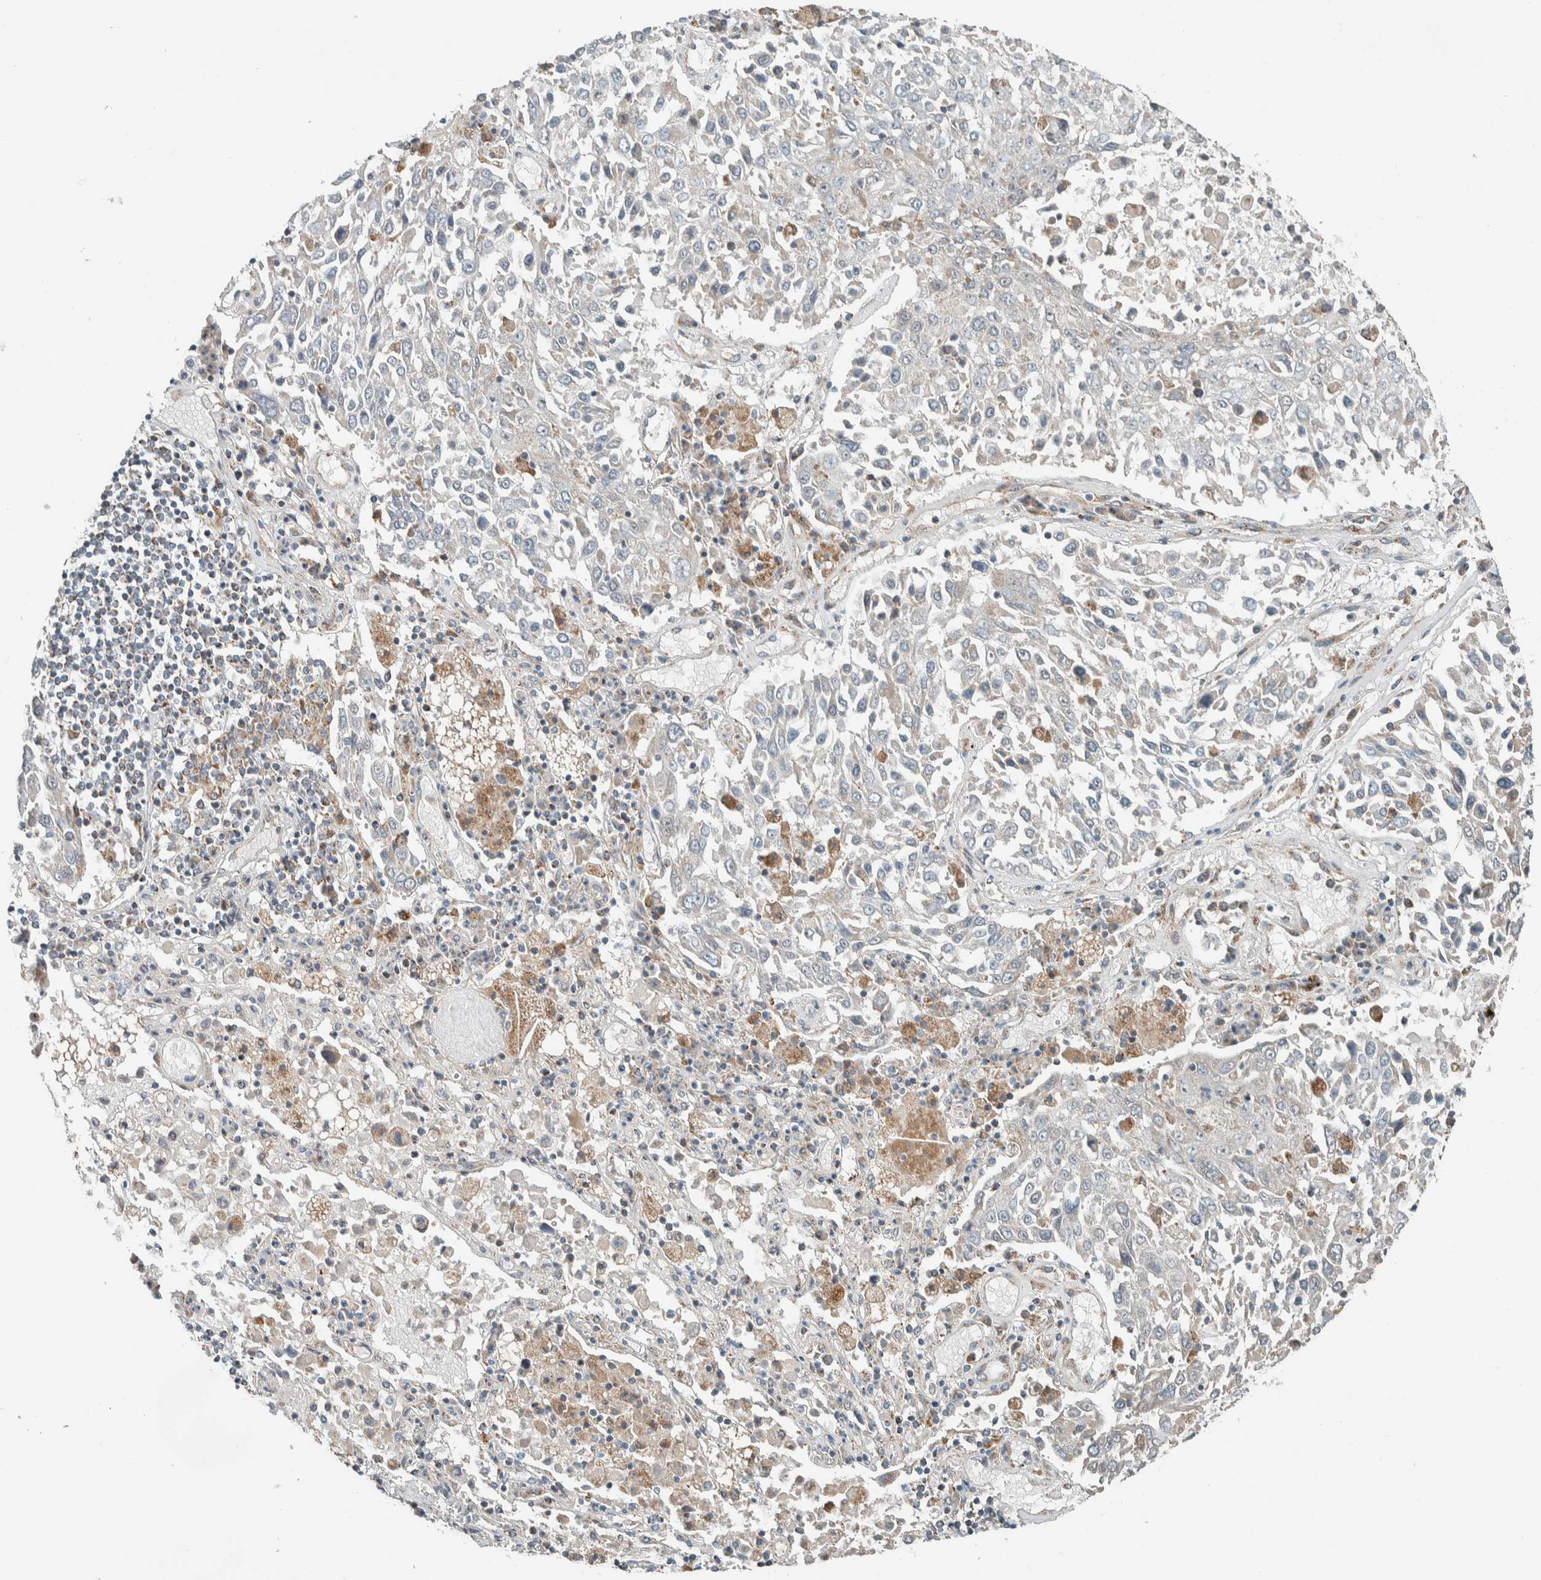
{"staining": {"intensity": "negative", "quantity": "none", "location": "none"}, "tissue": "lung cancer", "cell_type": "Tumor cells", "image_type": "cancer", "snomed": [{"axis": "morphology", "description": "Squamous cell carcinoma, NOS"}, {"axis": "topography", "description": "Lung"}], "caption": "An image of lung cancer (squamous cell carcinoma) stained for a protein demonstrates no brown staining in tumor cells.", "gene": "SLFN12L", "patient": {"sex": "male", "age": 65}}